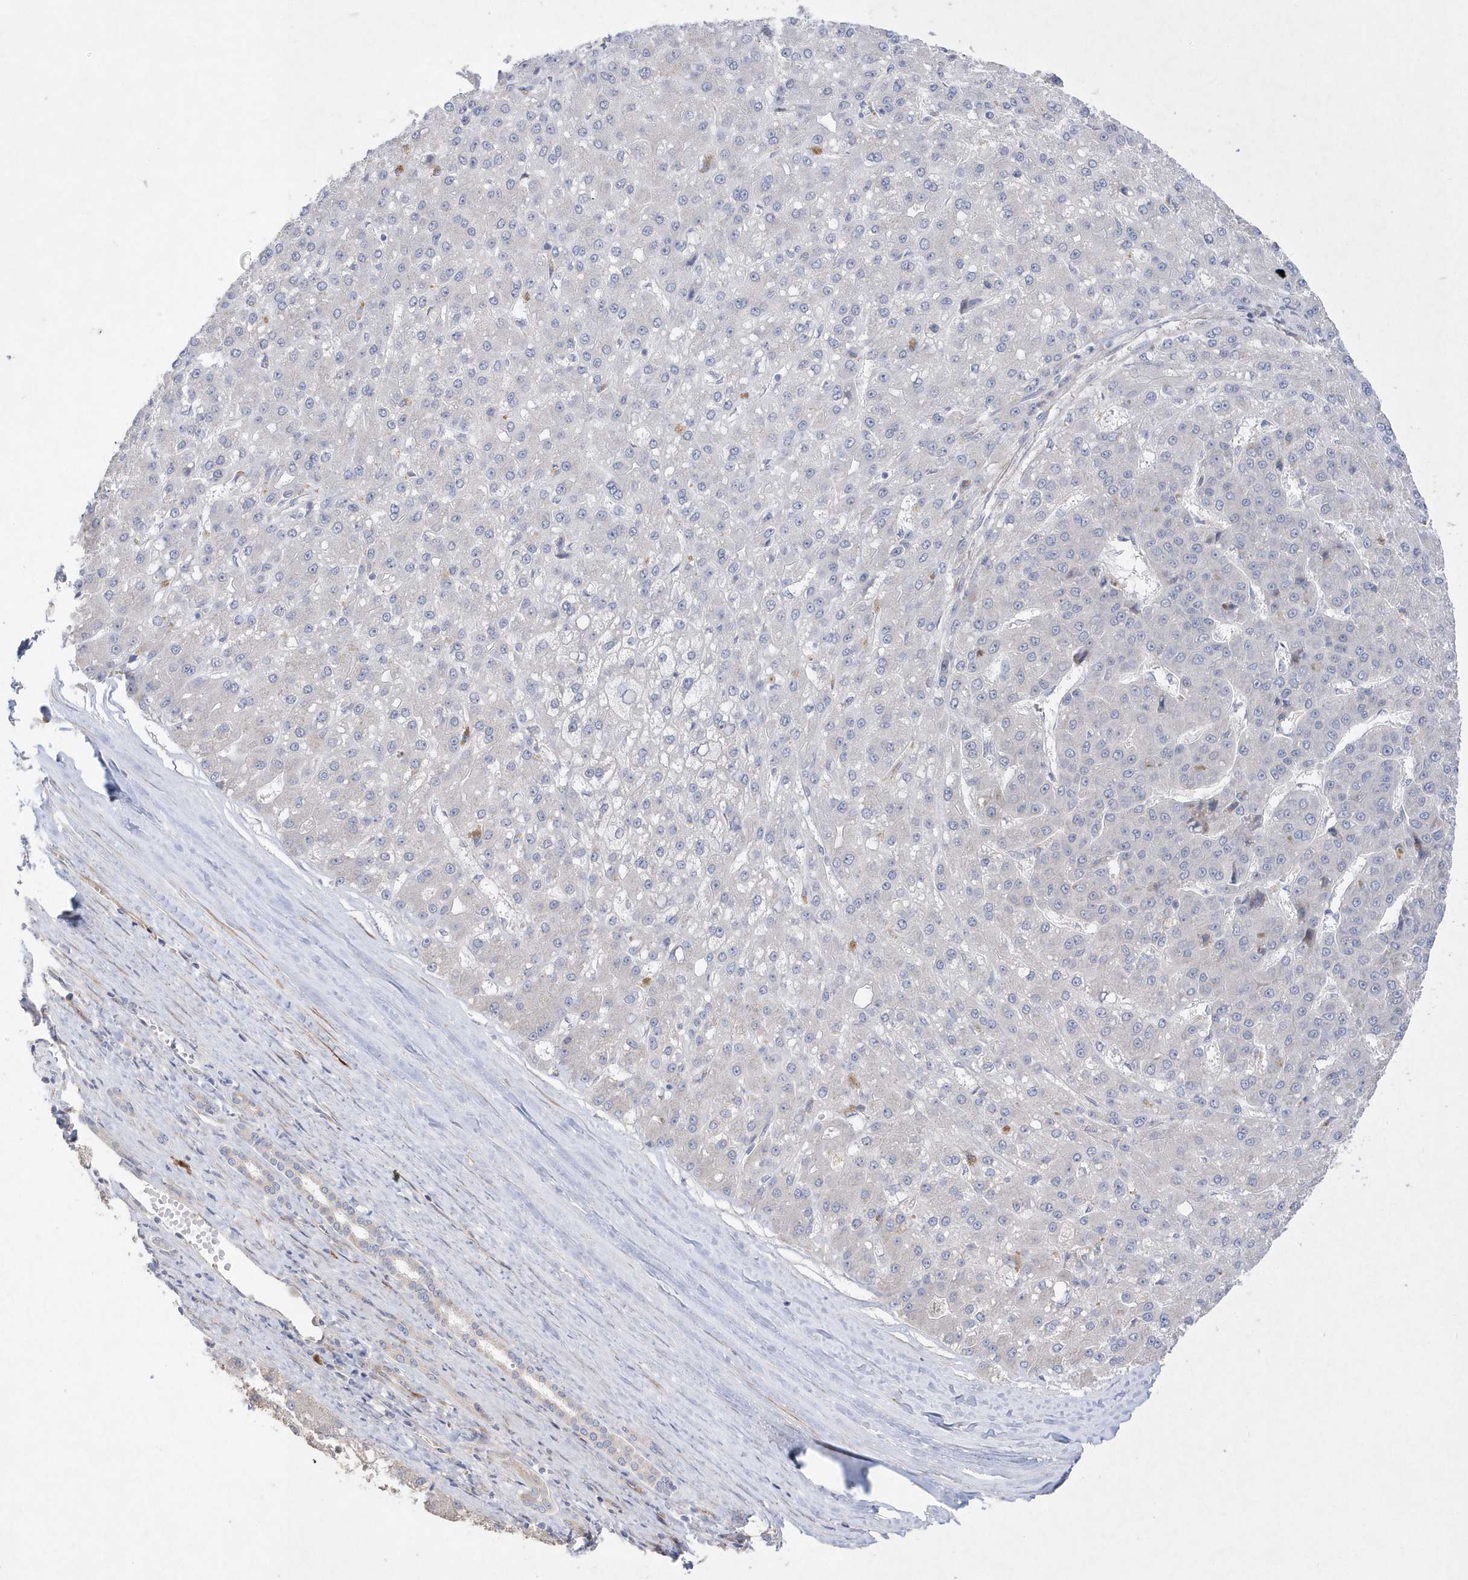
{"staining": {"intensity": "negative", "quantity": "none", "location": "none"}, "tissue": "liver cancer", "cell_type": "Tumor cells", "image_type": "cancer", "snomed": [{"axis": "morphology", "description": "Carcinoma, Hepatocellular, NOS"}, {"axis": "topography", "description": "Liver"}], "caption": "The micrograph reveals no staining of tumor cells in hepatocellular carcinoma (liver).", "gene": "TMEM132B", "patient": {"sex": "male", "age": 67}}